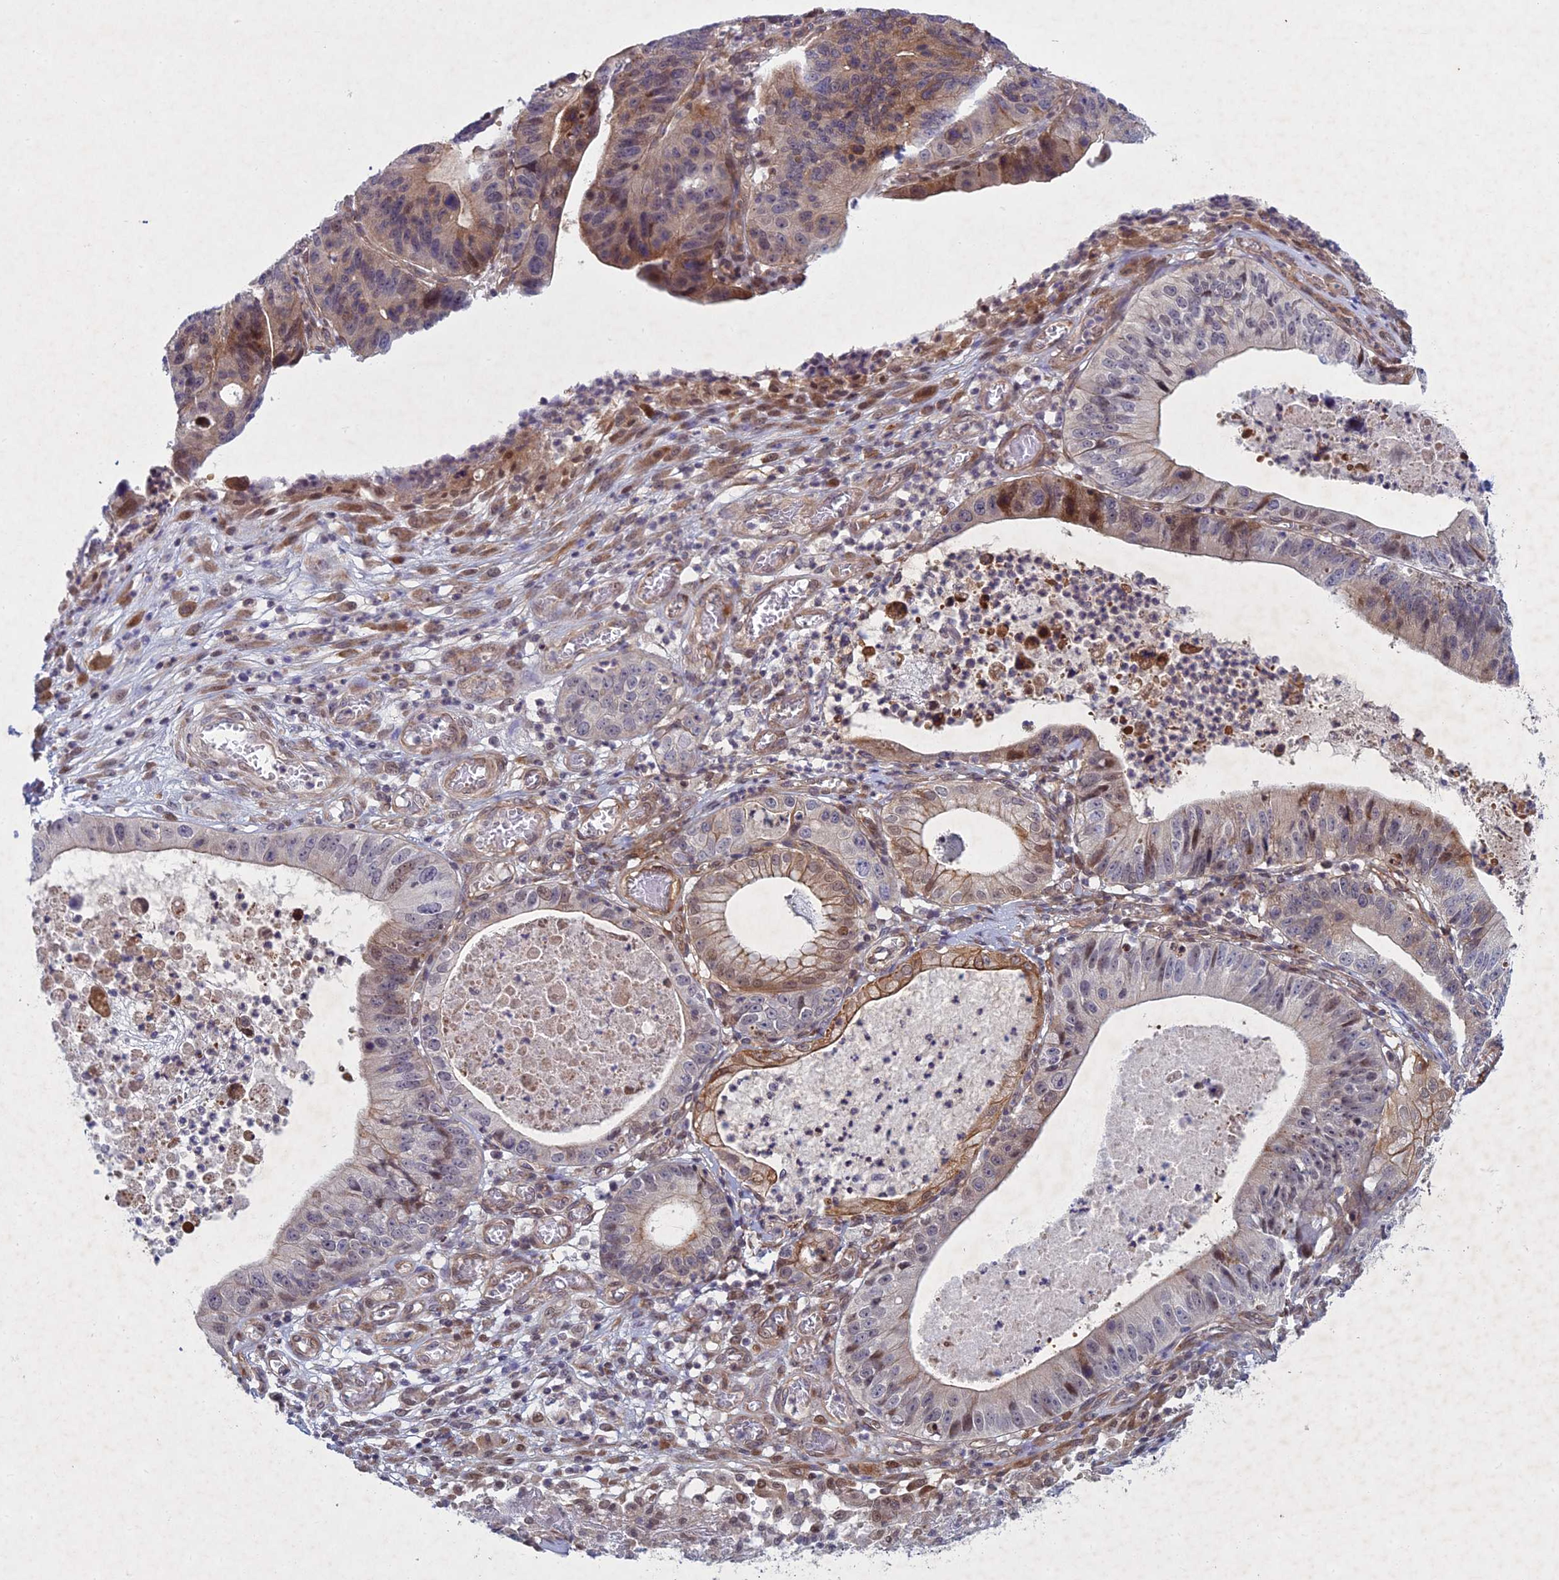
{"staining": {"intensity": "moderate", "quantity": "<25%", "location": "cytoplasmic/membranous,nuclear"}, "tissue": "stomach cancer", "cell_type": "Tumor cells", "image_type": "cancer", "snomed": [{"axis": "morphology", "description": "Adenocarcinoma, NOS"}, {"axis": "topography", "description": "Stomach"}], "caption": "This photomicrograph shows immunohistochemistry (IHC) staining of stomach cancer, with low moderate cytoplasmic/membranous and nuclear staining in about <25% of tumor cells.", "gene": "PTHLH", "patient": {"sex": "male", "age": 59}}